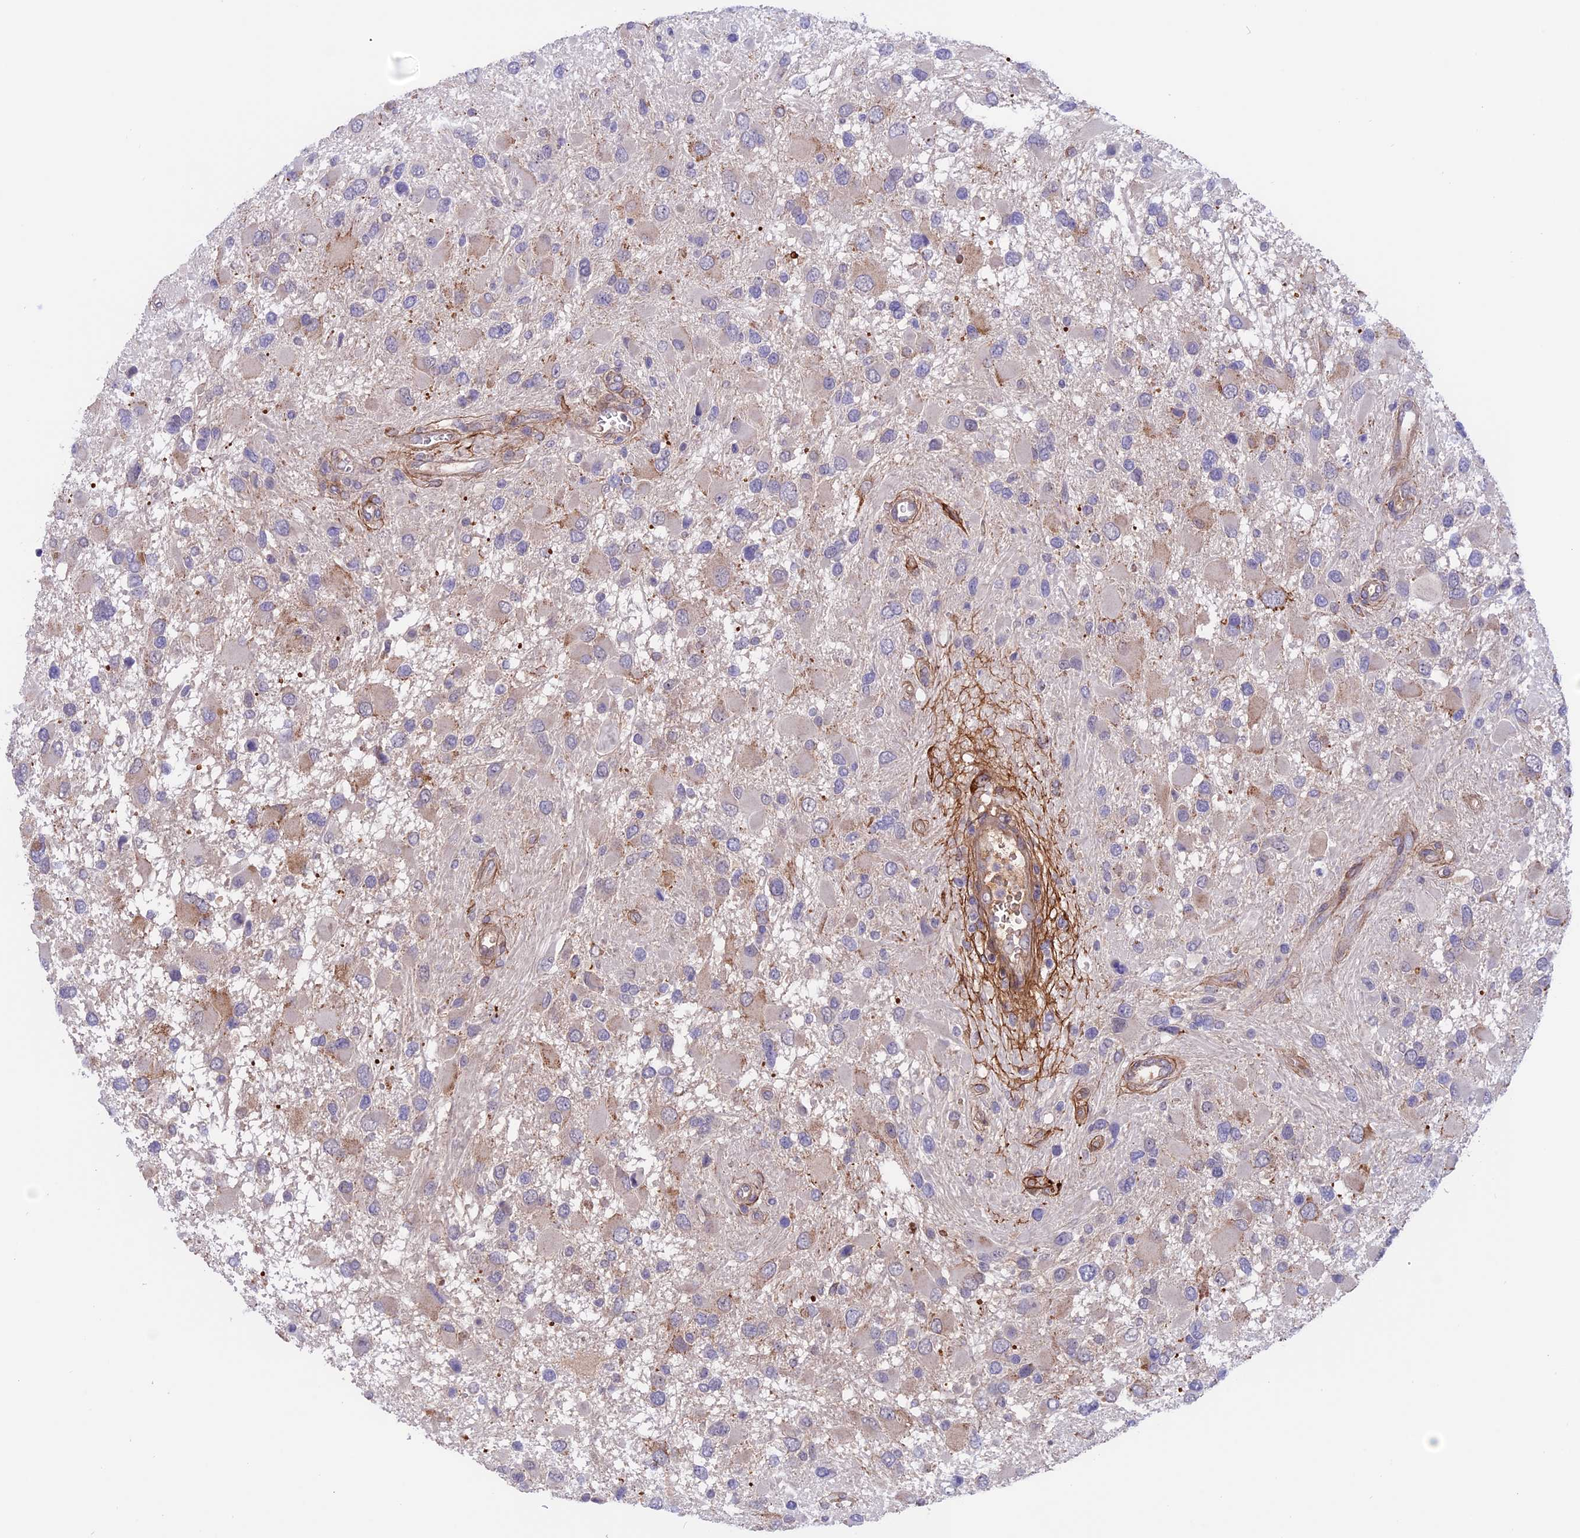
{"staining": {"intensity": "negative", "quantity": "none", "location": "none"}, "tissue": "glioma", "cell_type": "Tumor cells", "image_type": "cancer", "snomed": [{"axis": "morphology", "description": "Glioma, malignant, High grade"}, {"axis": "topography", "description": "Brain"}], "caption": "High magnification brightfield microscopy of malignant glioma (high-grade) stained with DAB (brown) and counterstained with hematoxylin (blue): tumor cells show no significant positivity. (DAB immunohistochemistry with hematoxylin counter stain).", "gene": "COL4A3", "patient": {"sex": "male", "age": 53}}